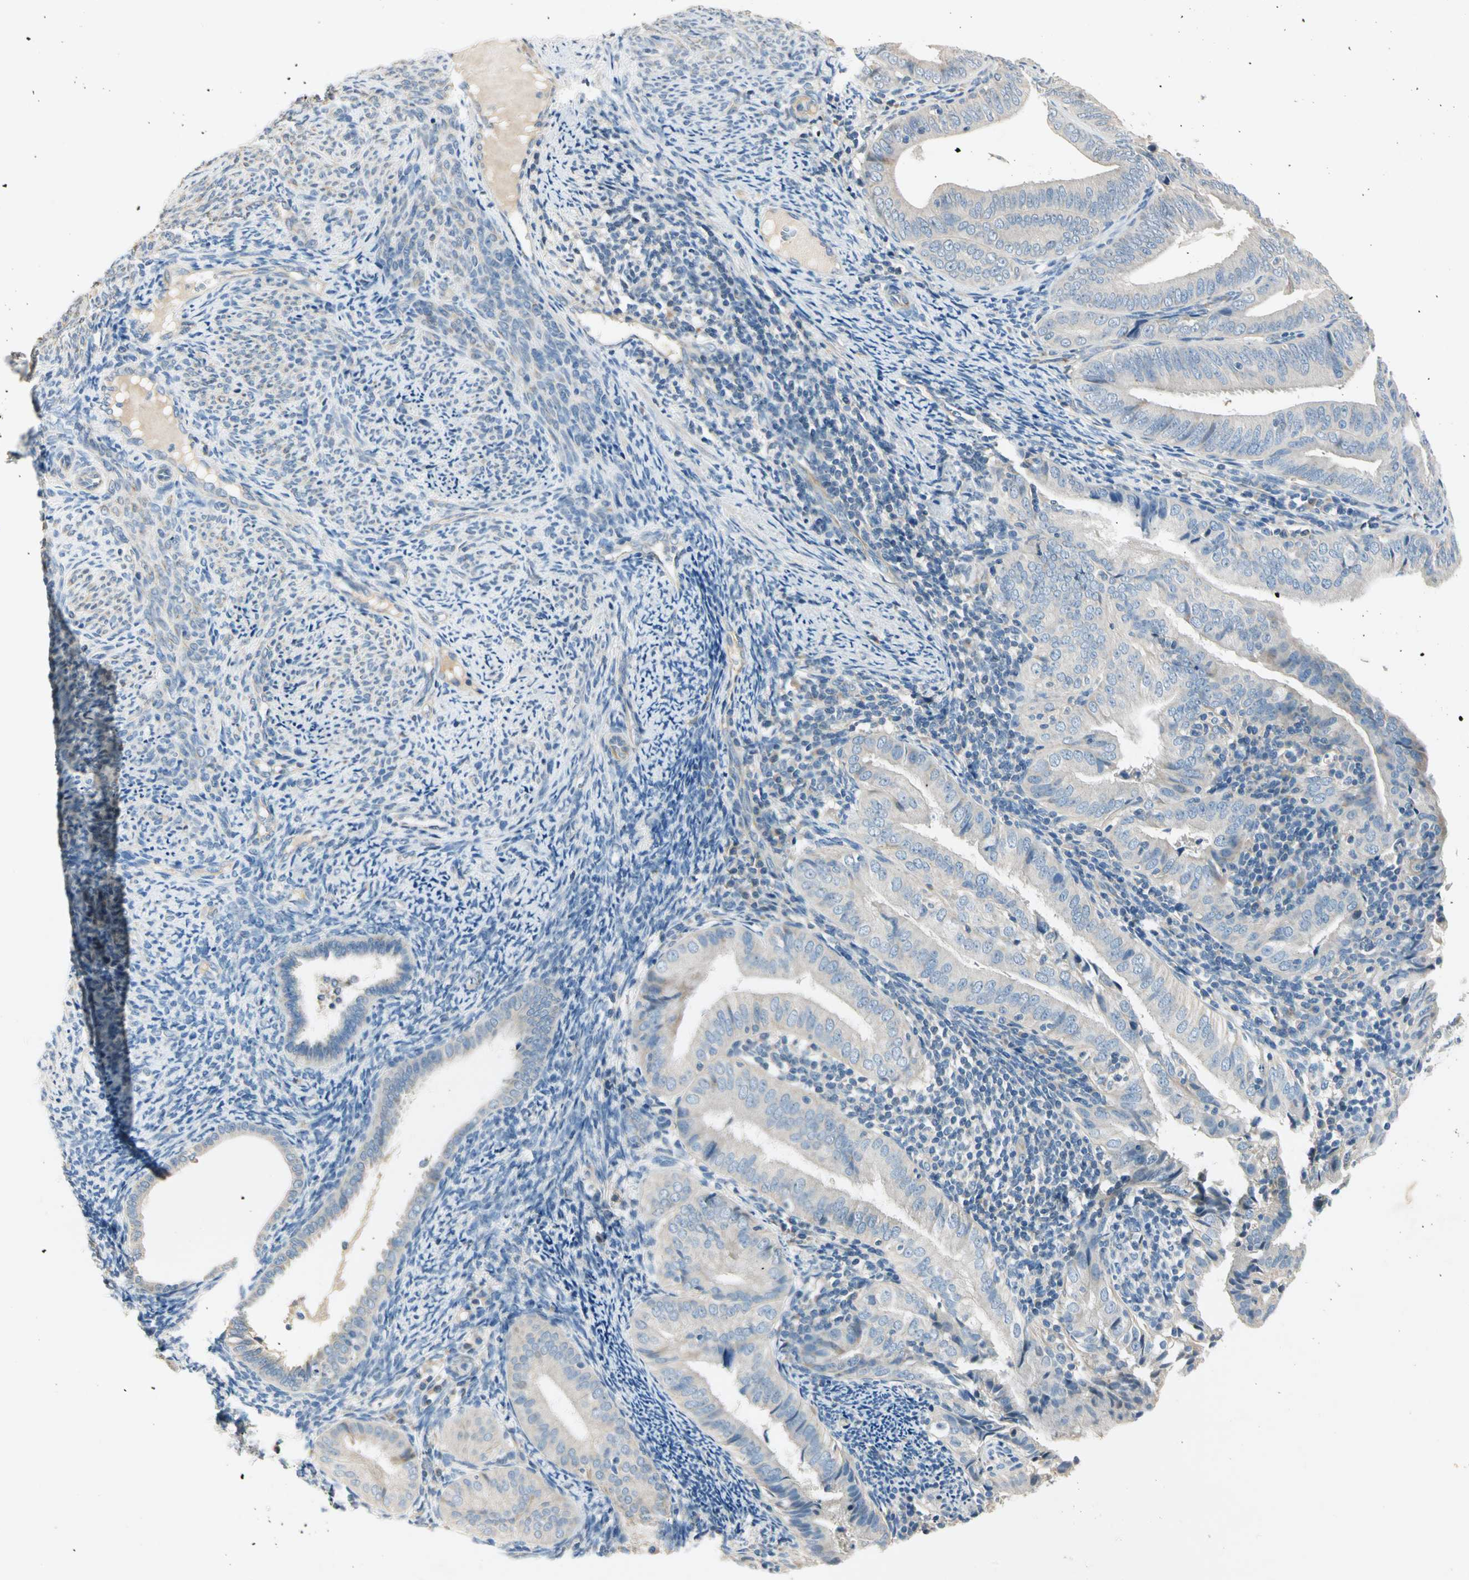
{"staining": {"intensity": "negative", "quantity": "none", "location": "none"}, "tissue": "endometrial cancer", "cell_type": "Tumor cells", "image_type": "cancer", "snomed": [{"axis": "morphology", "description": "Adenocarcinoma, NOS"}, {"axis": "topography", "description": "Endometrium"}], "caption": "Histopathology image shows no significant protein staining in tumor cells of endometrial cancer (adenocarcinoma).", "gene": "GPR153", "patient": {"sex": "female", "age": 58}}